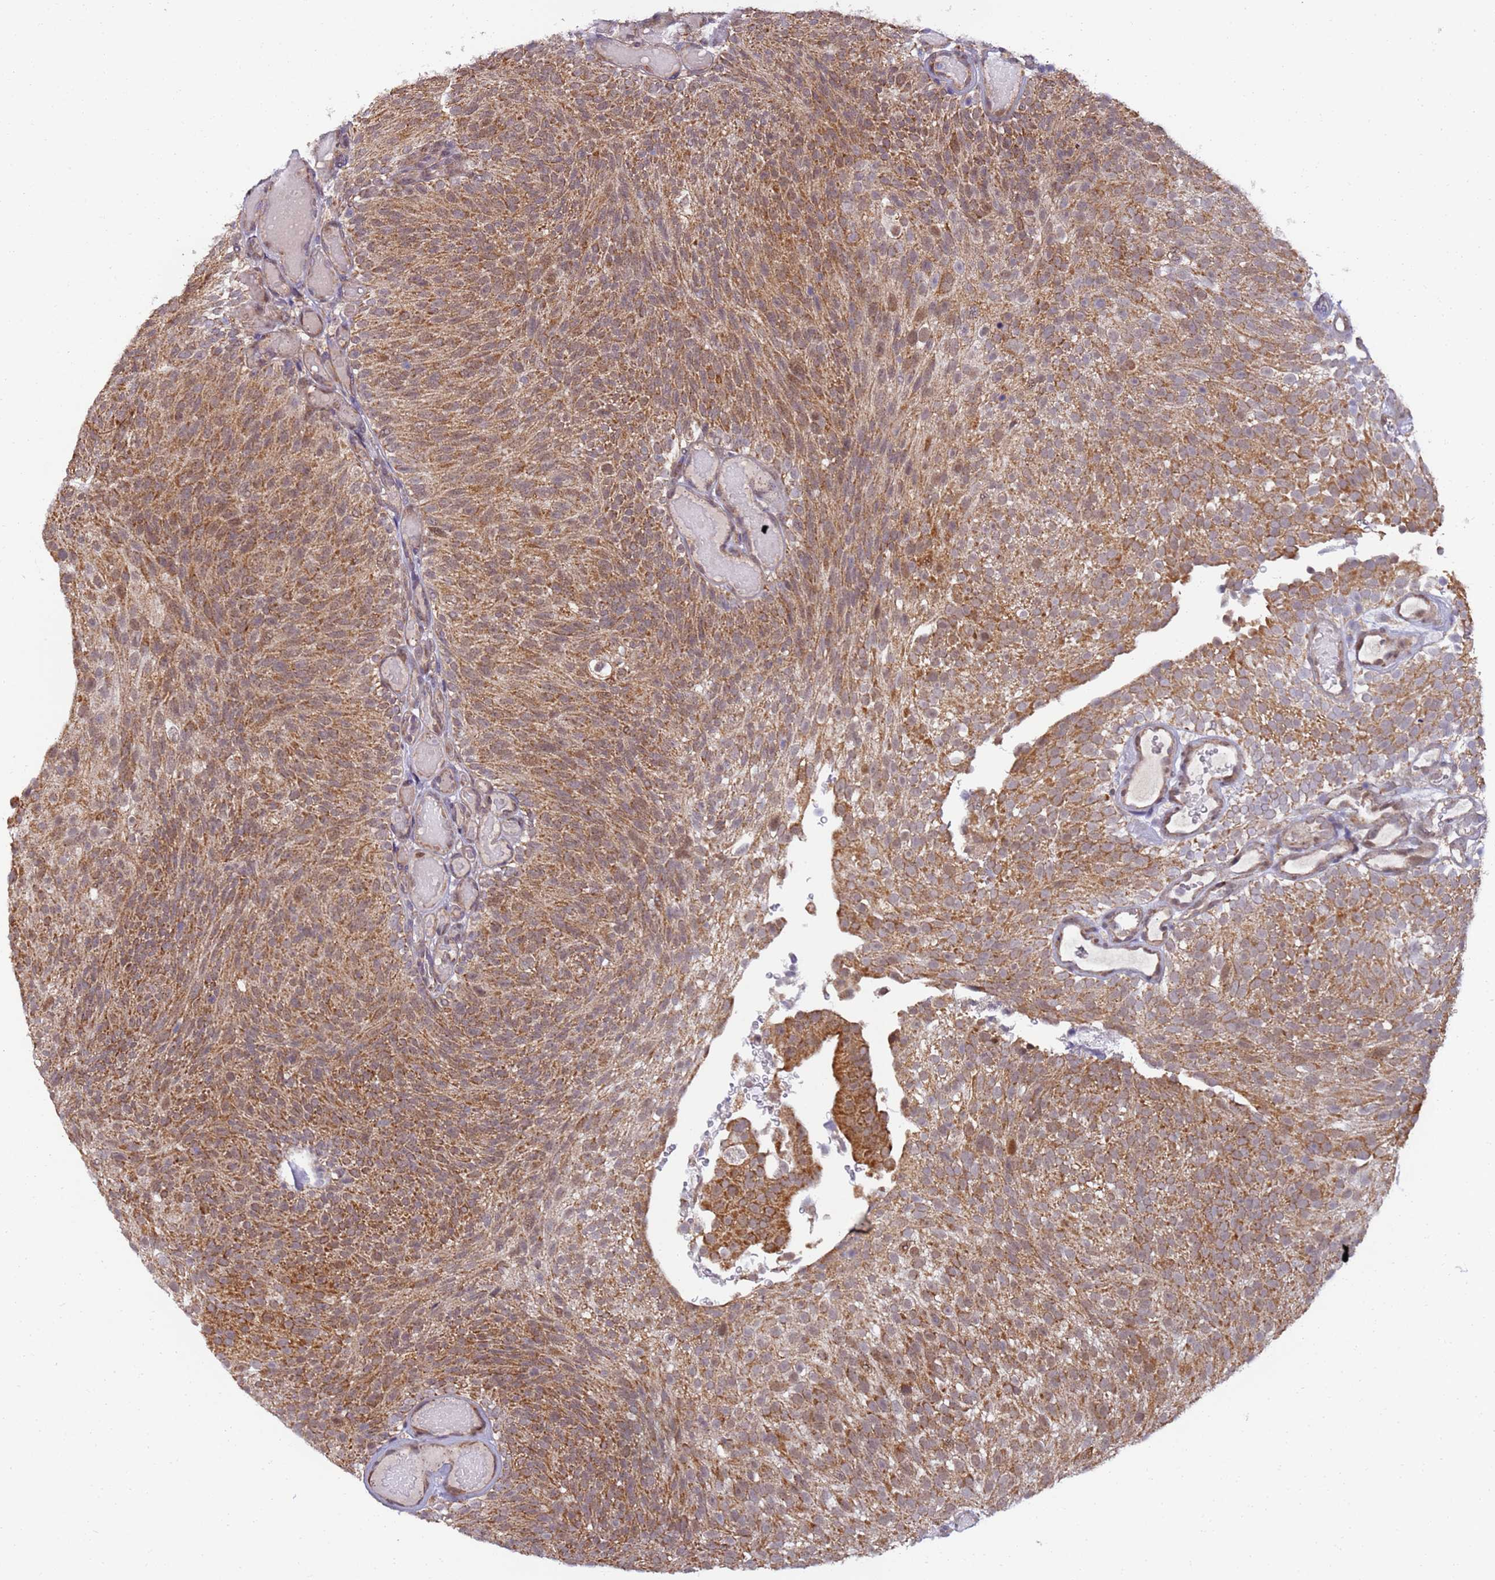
{"staining": {"intensity": "moderate", "quantity": ">75%", "location": "cytoplasmic/membranous"}, "tissue": "urothelial cancer", "cell_type": "Tumor cells", "image_type": "cancer", "snomed": [{"axis": "morphology", "description": "Urothelial carcinoma, Low grade"}, {"axis": "topography", "description": "Urinary bladder"}], "caption": "A medium amount of moderate cytoplasmic/membranous positivity is seen in approximately >75% of tumor cells in urothelial carcinoma (low-grade) tissue. (DAB (3,3'-diaminobenzidine) IHC, brown staining for protein, blue staining for nuclei).", "gene": "RAPGEF3", "patient": {"sex": "male", "age": 78}}